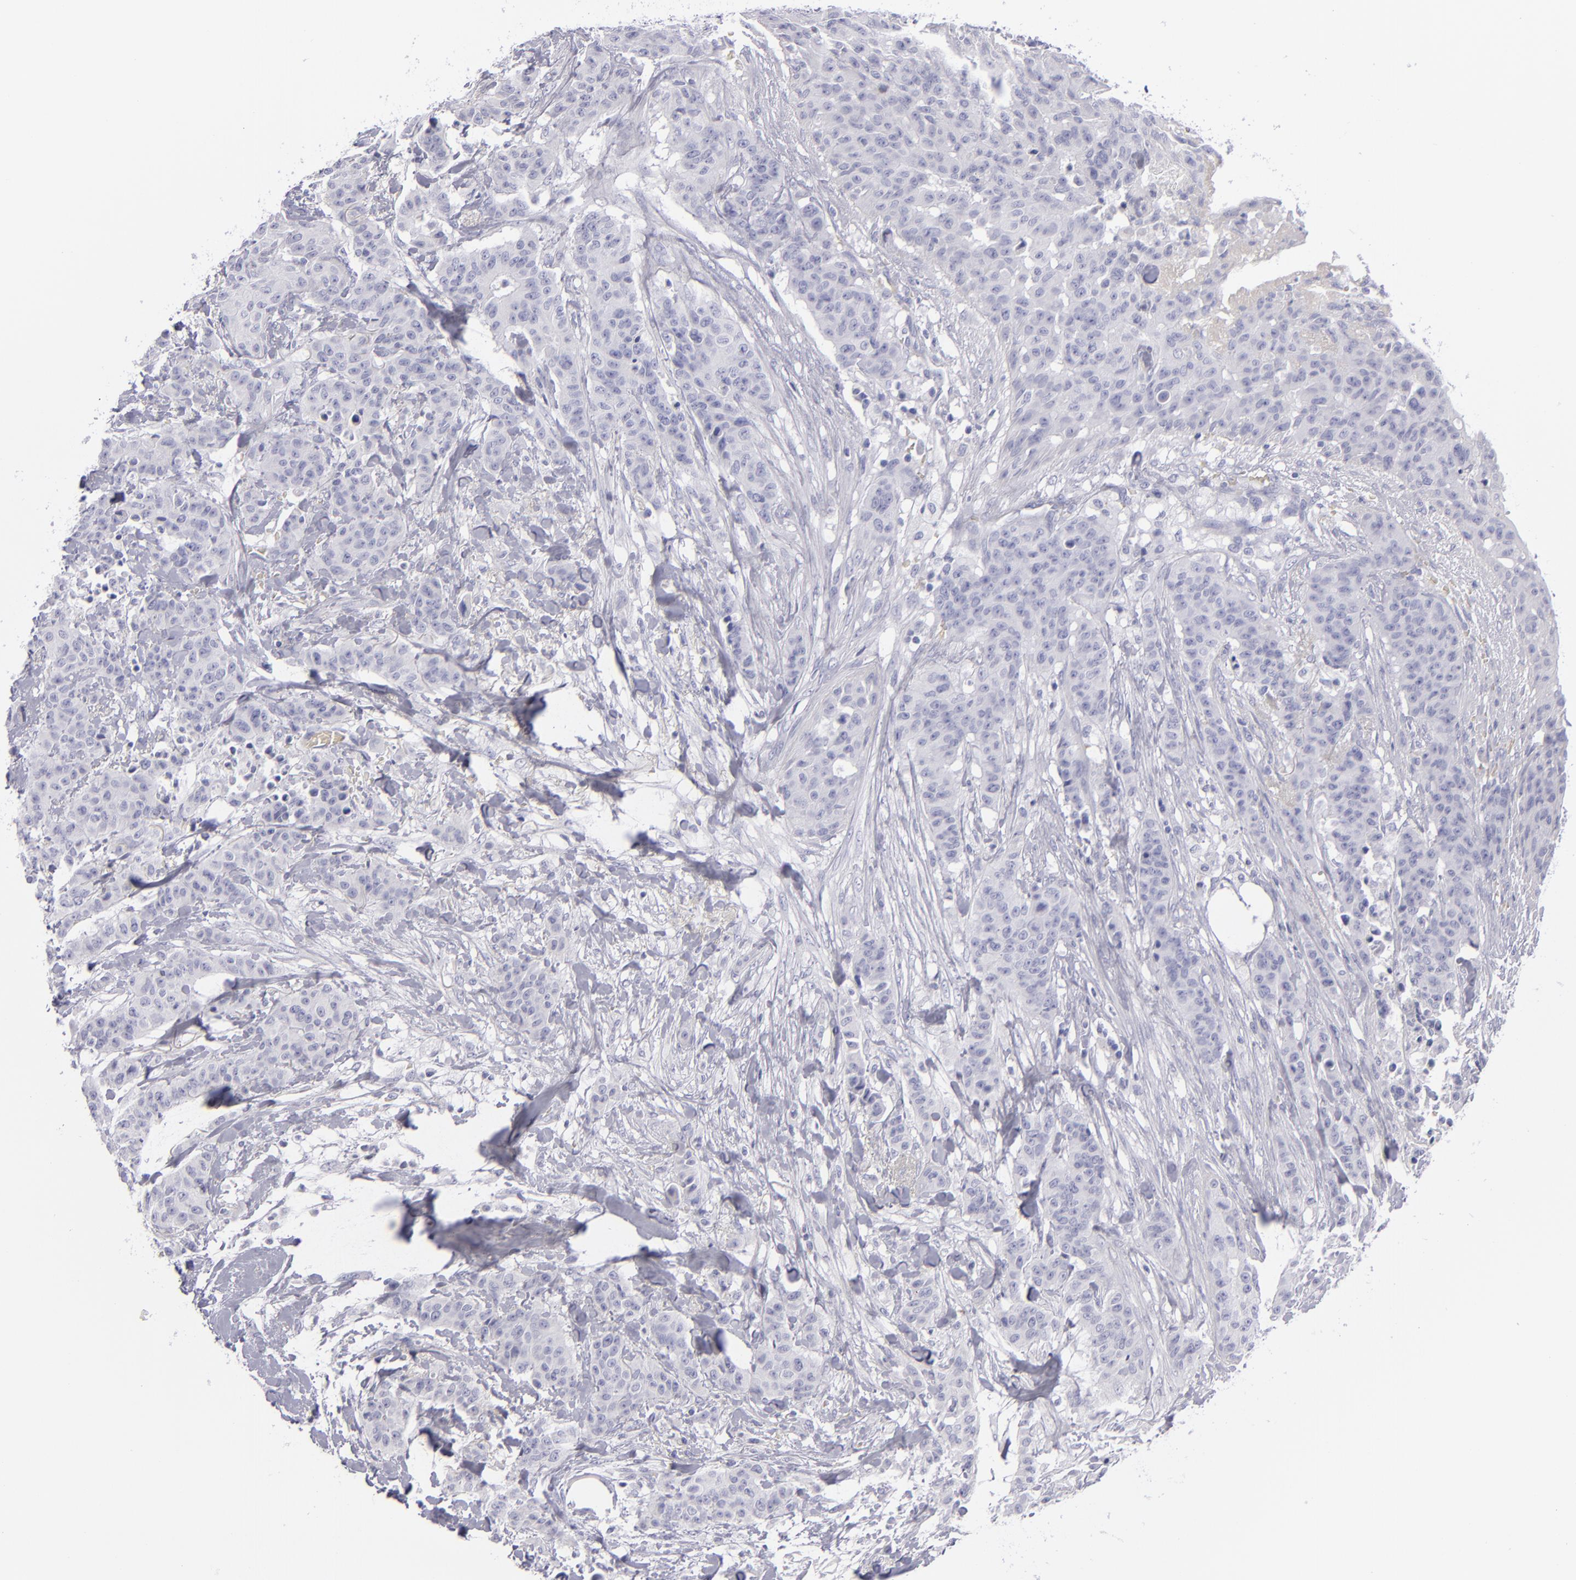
{"staining": {"intensity": "negative", "quantity": "none", "location": "none"}, "tissue": "breast cancer", "cell_type": "Tumor cells", "image_type": "cancer", "snomed": [{"axis": "morphology", "description": "Duct carcinoma"}, {"axis": "topography", "description": "Breast"}], "caption": "This micrograph is of breast cancer stained with immunohistochemistry to label a protein in brown with the nuclei are counter-stained blue. There is no expression in tumor cells.", "gene": "CD22", "patient": {"sex": "female", "age": 40}}